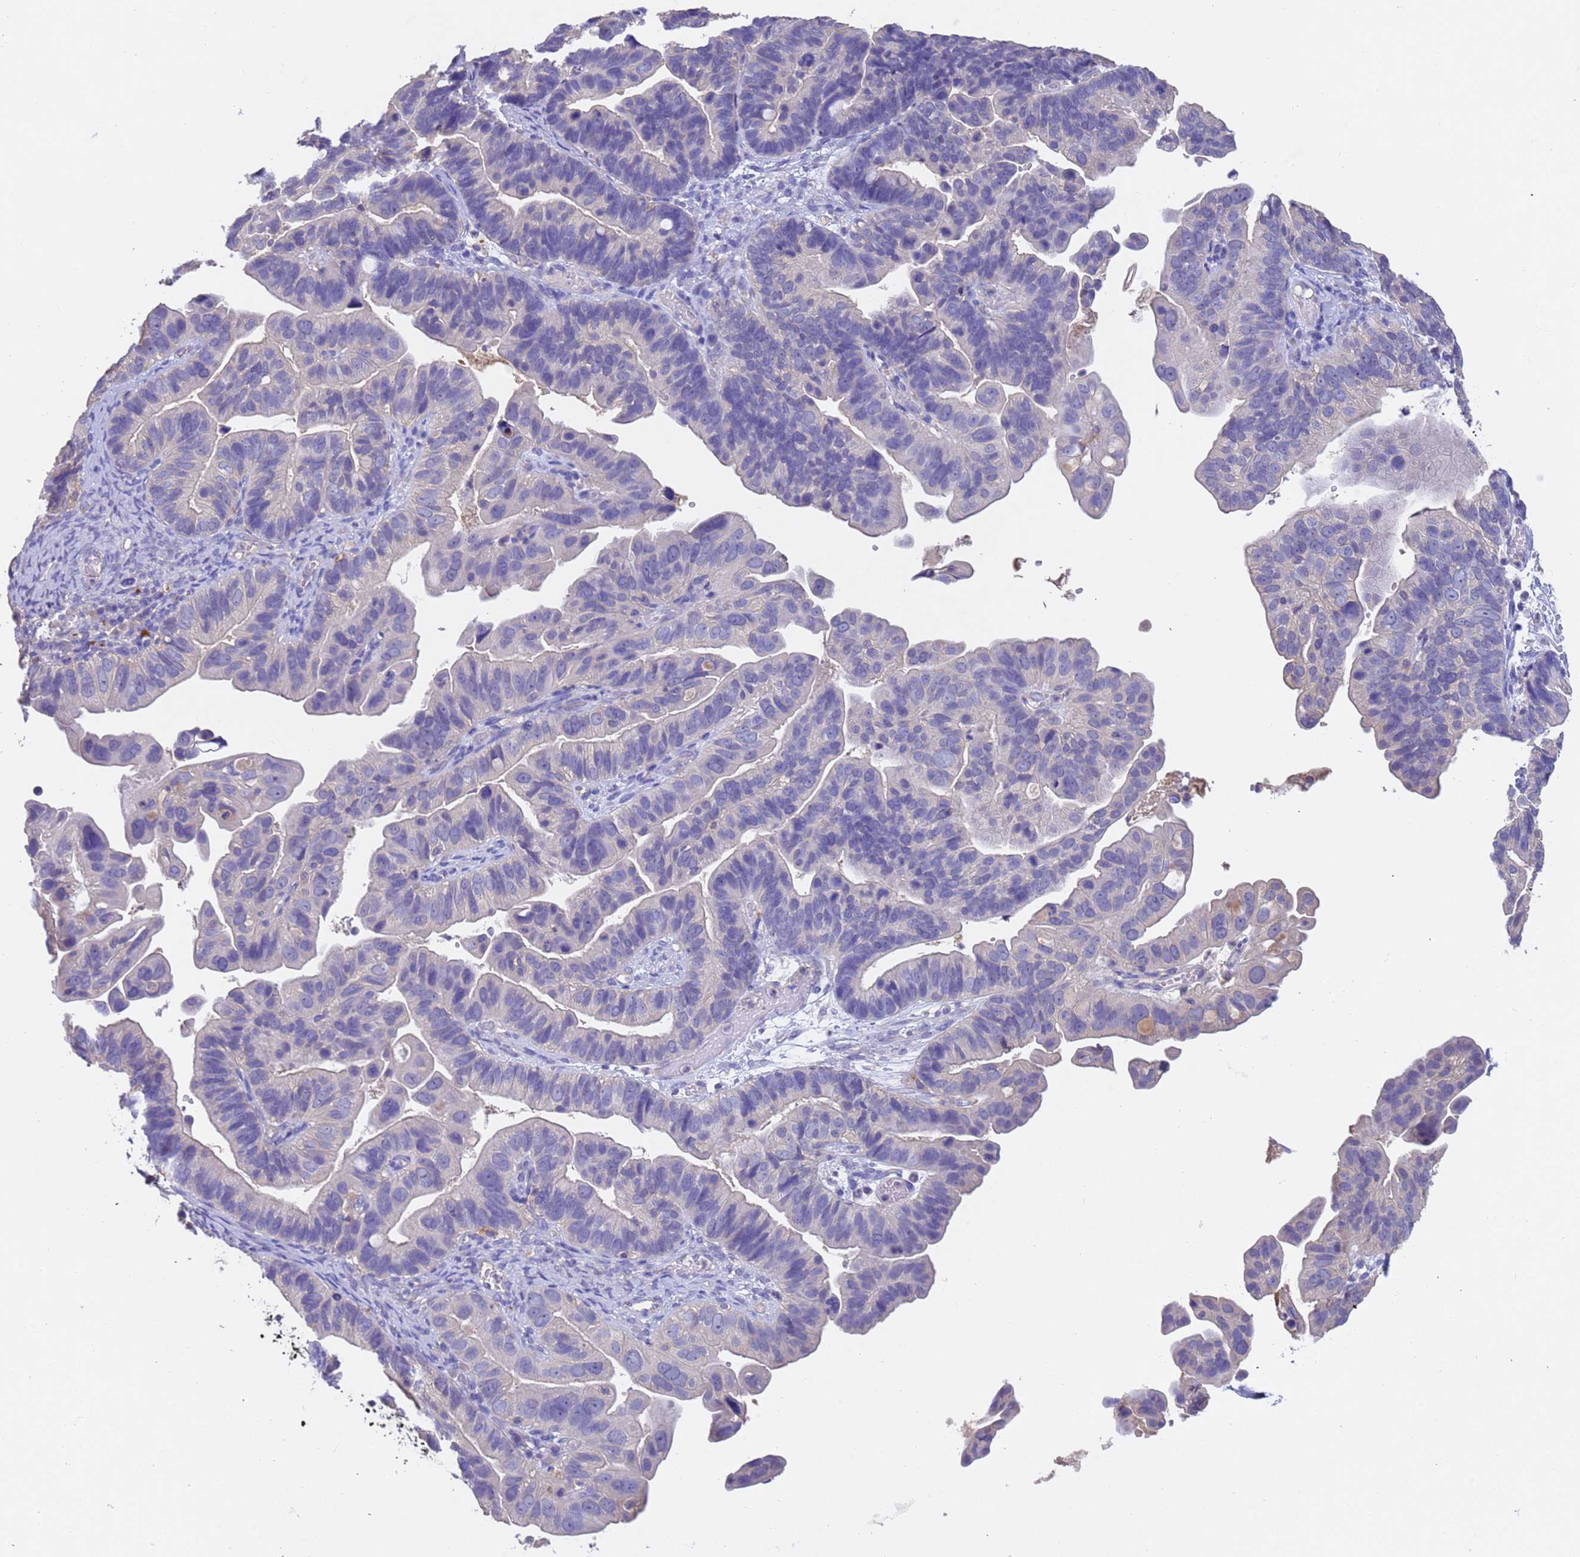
{"staining": {"intensity": "negative", "quantity": "none", "location": "none"}, "tissue": "ovarian cancer", "cell_type": "Tumor cells", "image_type": "cancer", "snomed": [{"axis": "morphology", "description": "Cystadenocarcinoma, serous, NOS"}, {"axis": "topography", "description": "Ovary"}], "caption": "An image of serous cystadenocarcinoma (ovarian) stained for a protein exhibits no brown staining in tumor cells.", "gene": "SRL", "patient": {"sex": "female", "age": 56}}